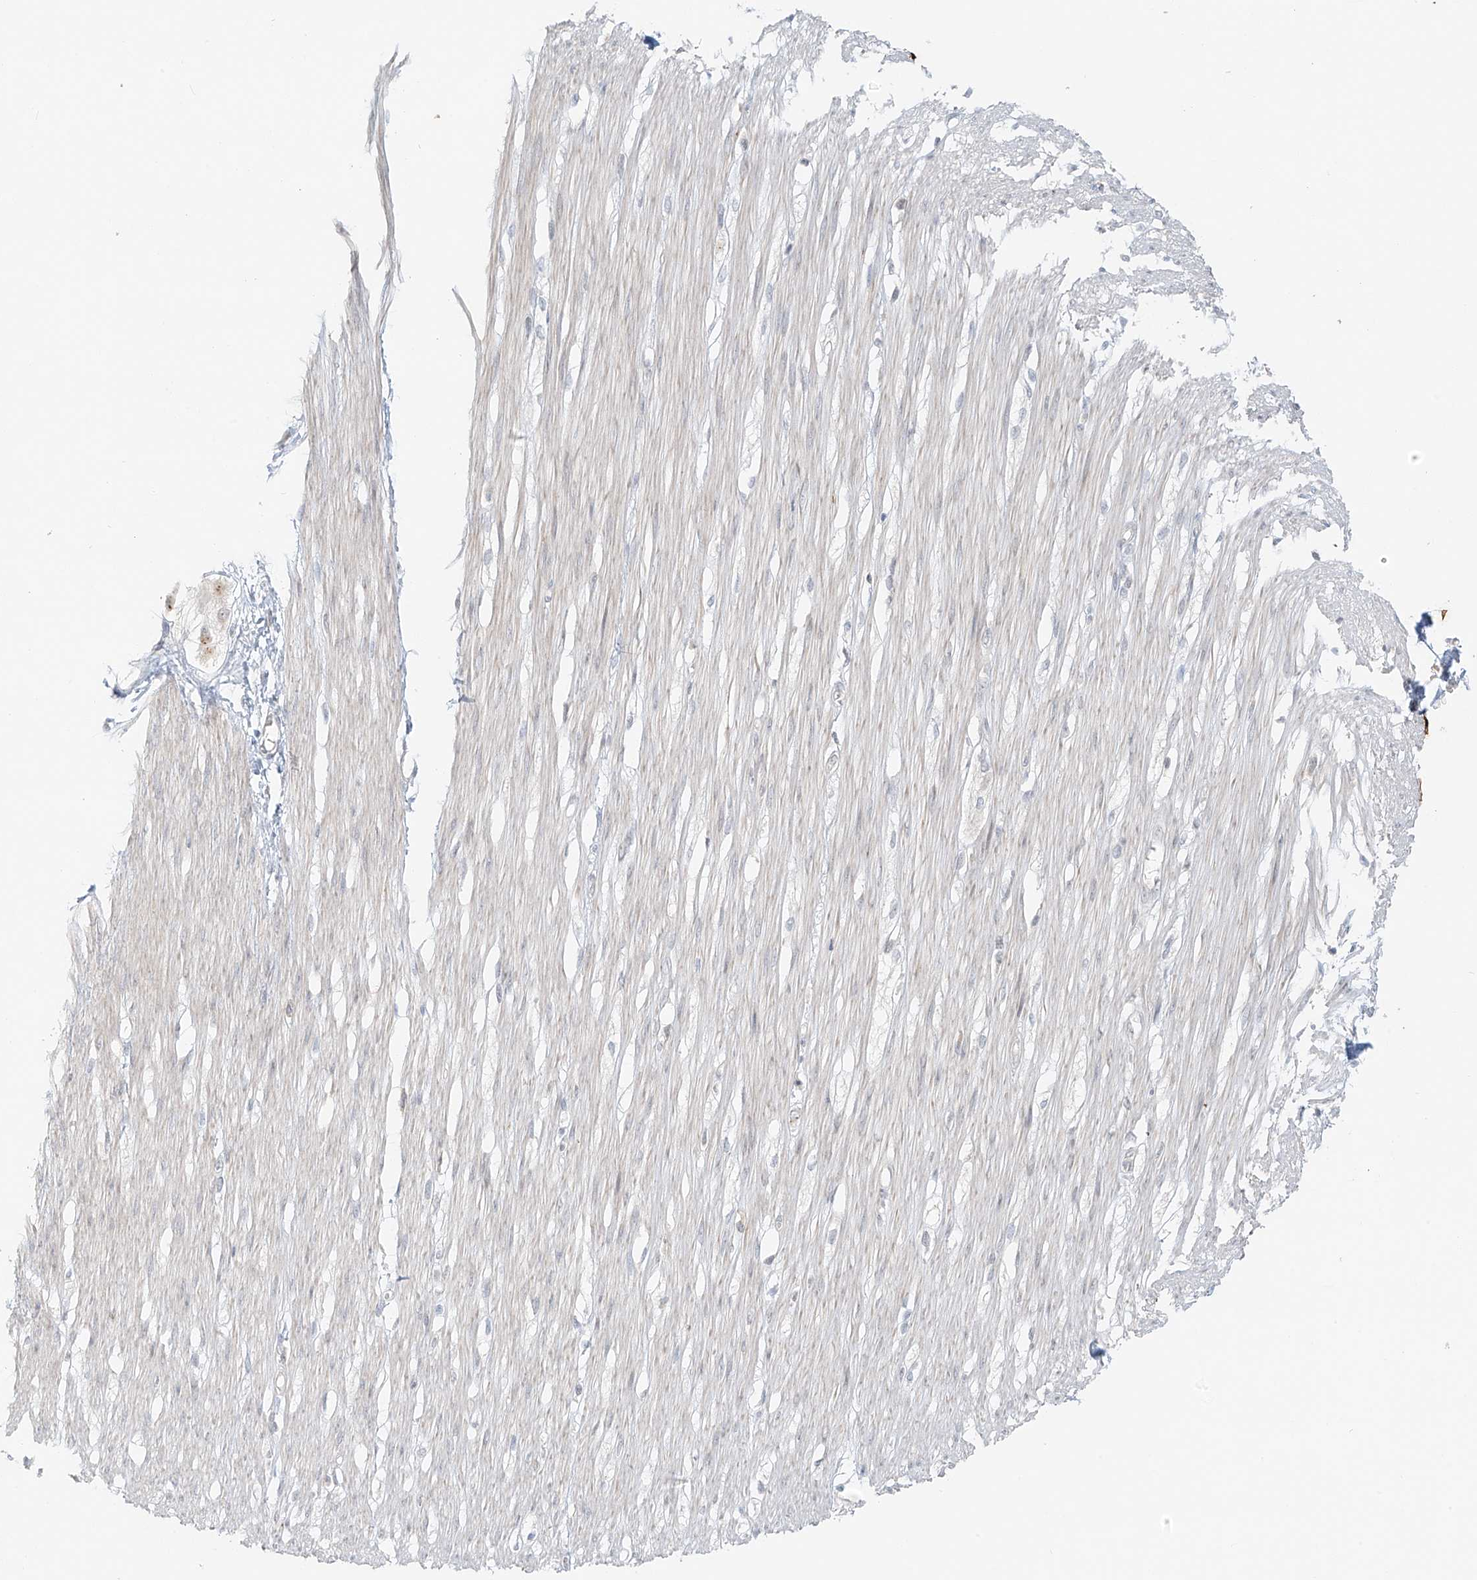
{"staining": {"intensity": "weak", "quantity": "<25%", "location": "cytoplasmic/membranous"}, "tissue": "smooth muscle", "cell_type": "Smooth muscle cells", "image_type": "normal", "snomed": [{"axis": "morphology", "description": "Normal tissue, NOS"}, {"axis": "morphology", "description": "Adenocarcinoma, NOS"}, {"axis": "topography", "description": "Colon"}, {"axis": "topography", "description": "Peripheral nerve tissue"}], "caption": "The photomicrograph exhibits no significant positivity in smooth muscle cells of smooth muscle. Brightfield microscopy of IHC stained with DAB (brown) and hematoxylin (blue), captured at high magnification.", "gene": "MIPEP", "patient": {"sex": "male", "age": 14}}